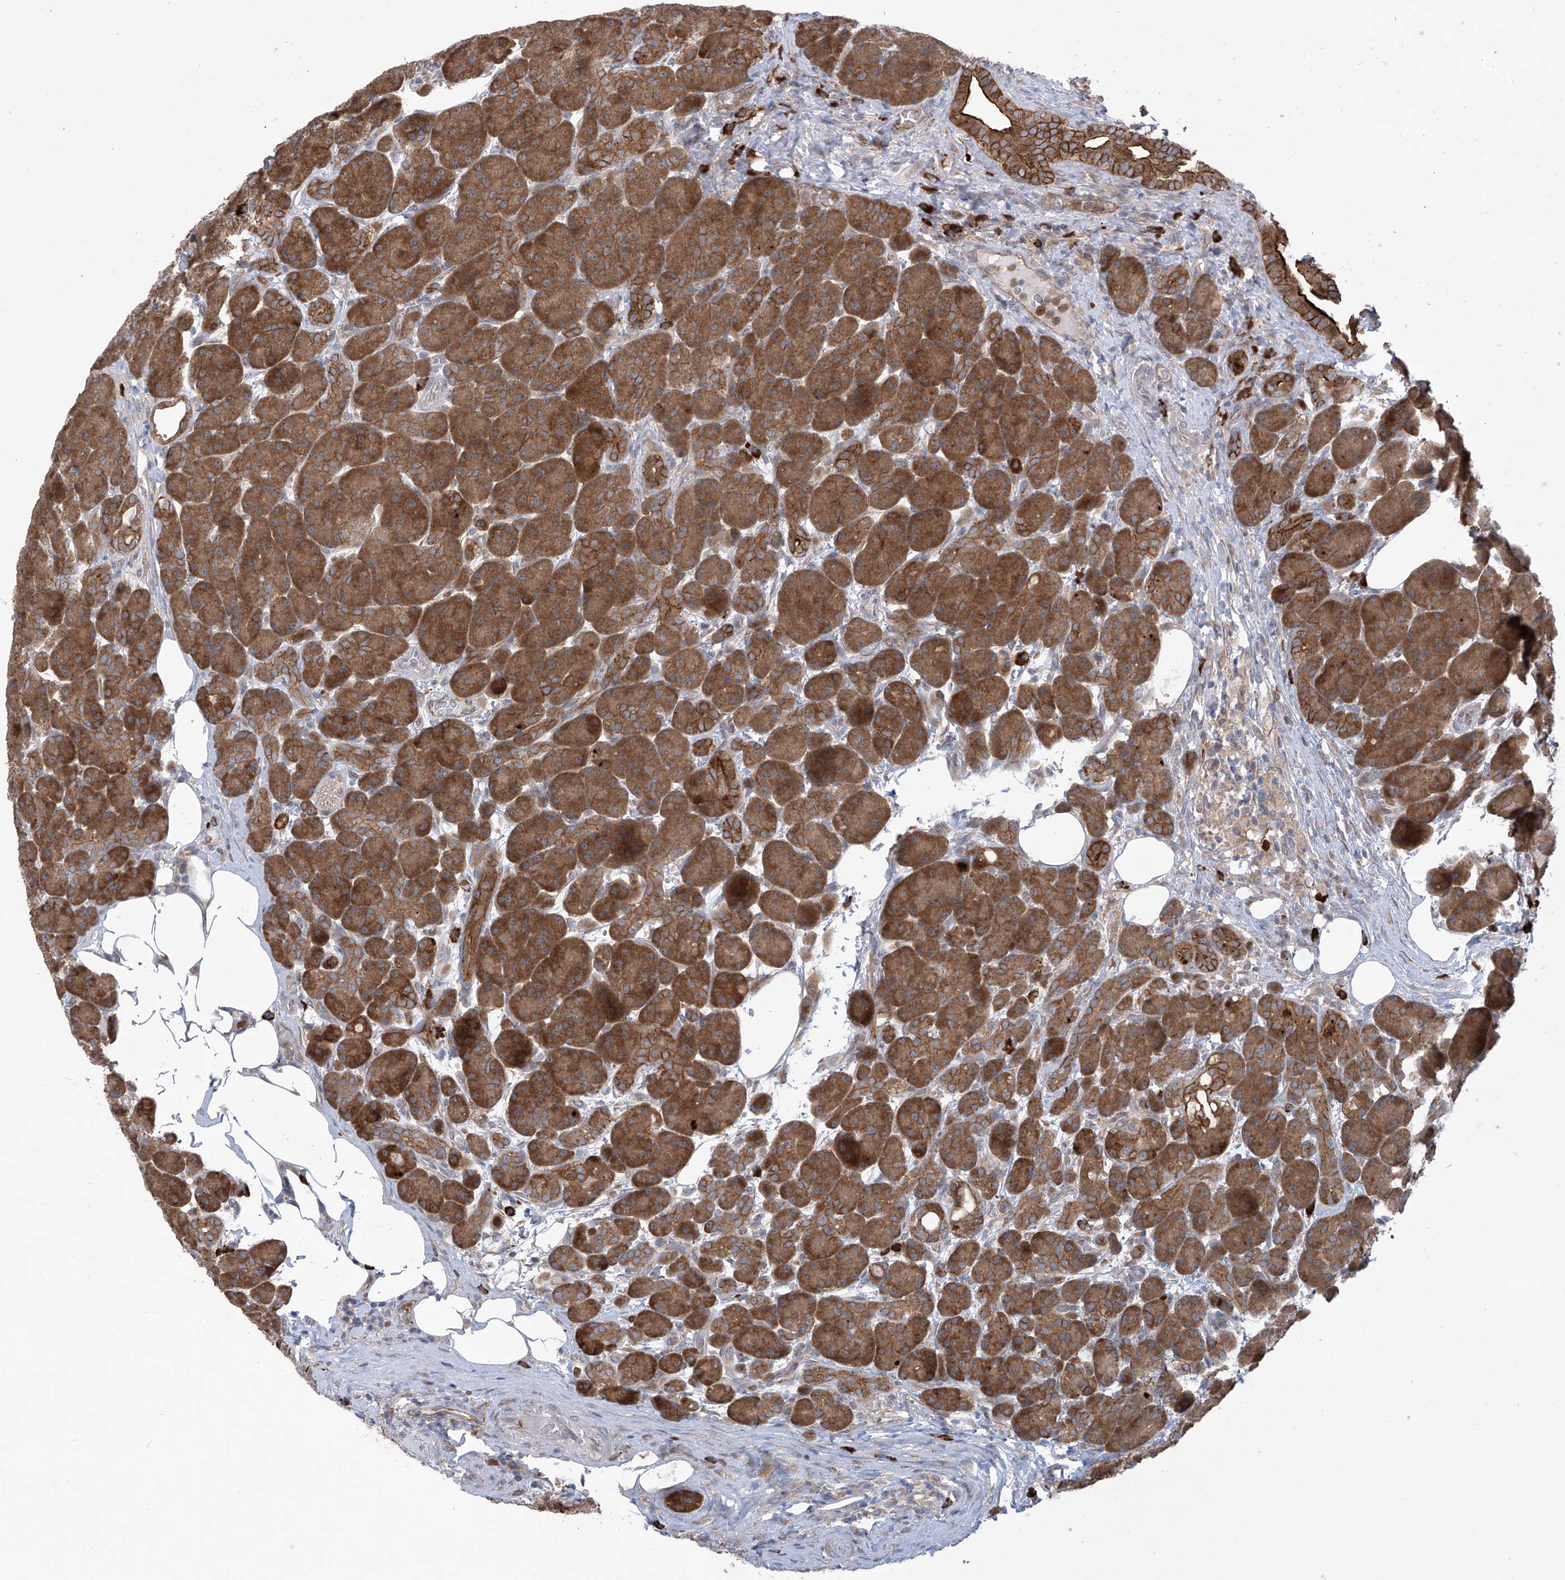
{"staining": {"intensity": "strong", "quantity": "25%-75%", "location": "cytoplasmic/membranous"}, "tissue": "pancreas", "cell_type": "Exocrine glandular cells", "image_type": "normal", "snomed": [{"axis": "morphology", "description": "Normal tissue, NOS"}, {"axis": "topography", "description": "Pancreas"}], "caption": "Brown immunohistochemical staining in benign human pancreas reveals strong cytoplasmic/membranous expression in approximately 25%-75% of exocrine glandular cells.", "gene": "KIAA1522", "patient": {"sex": "male", "age": 63}}